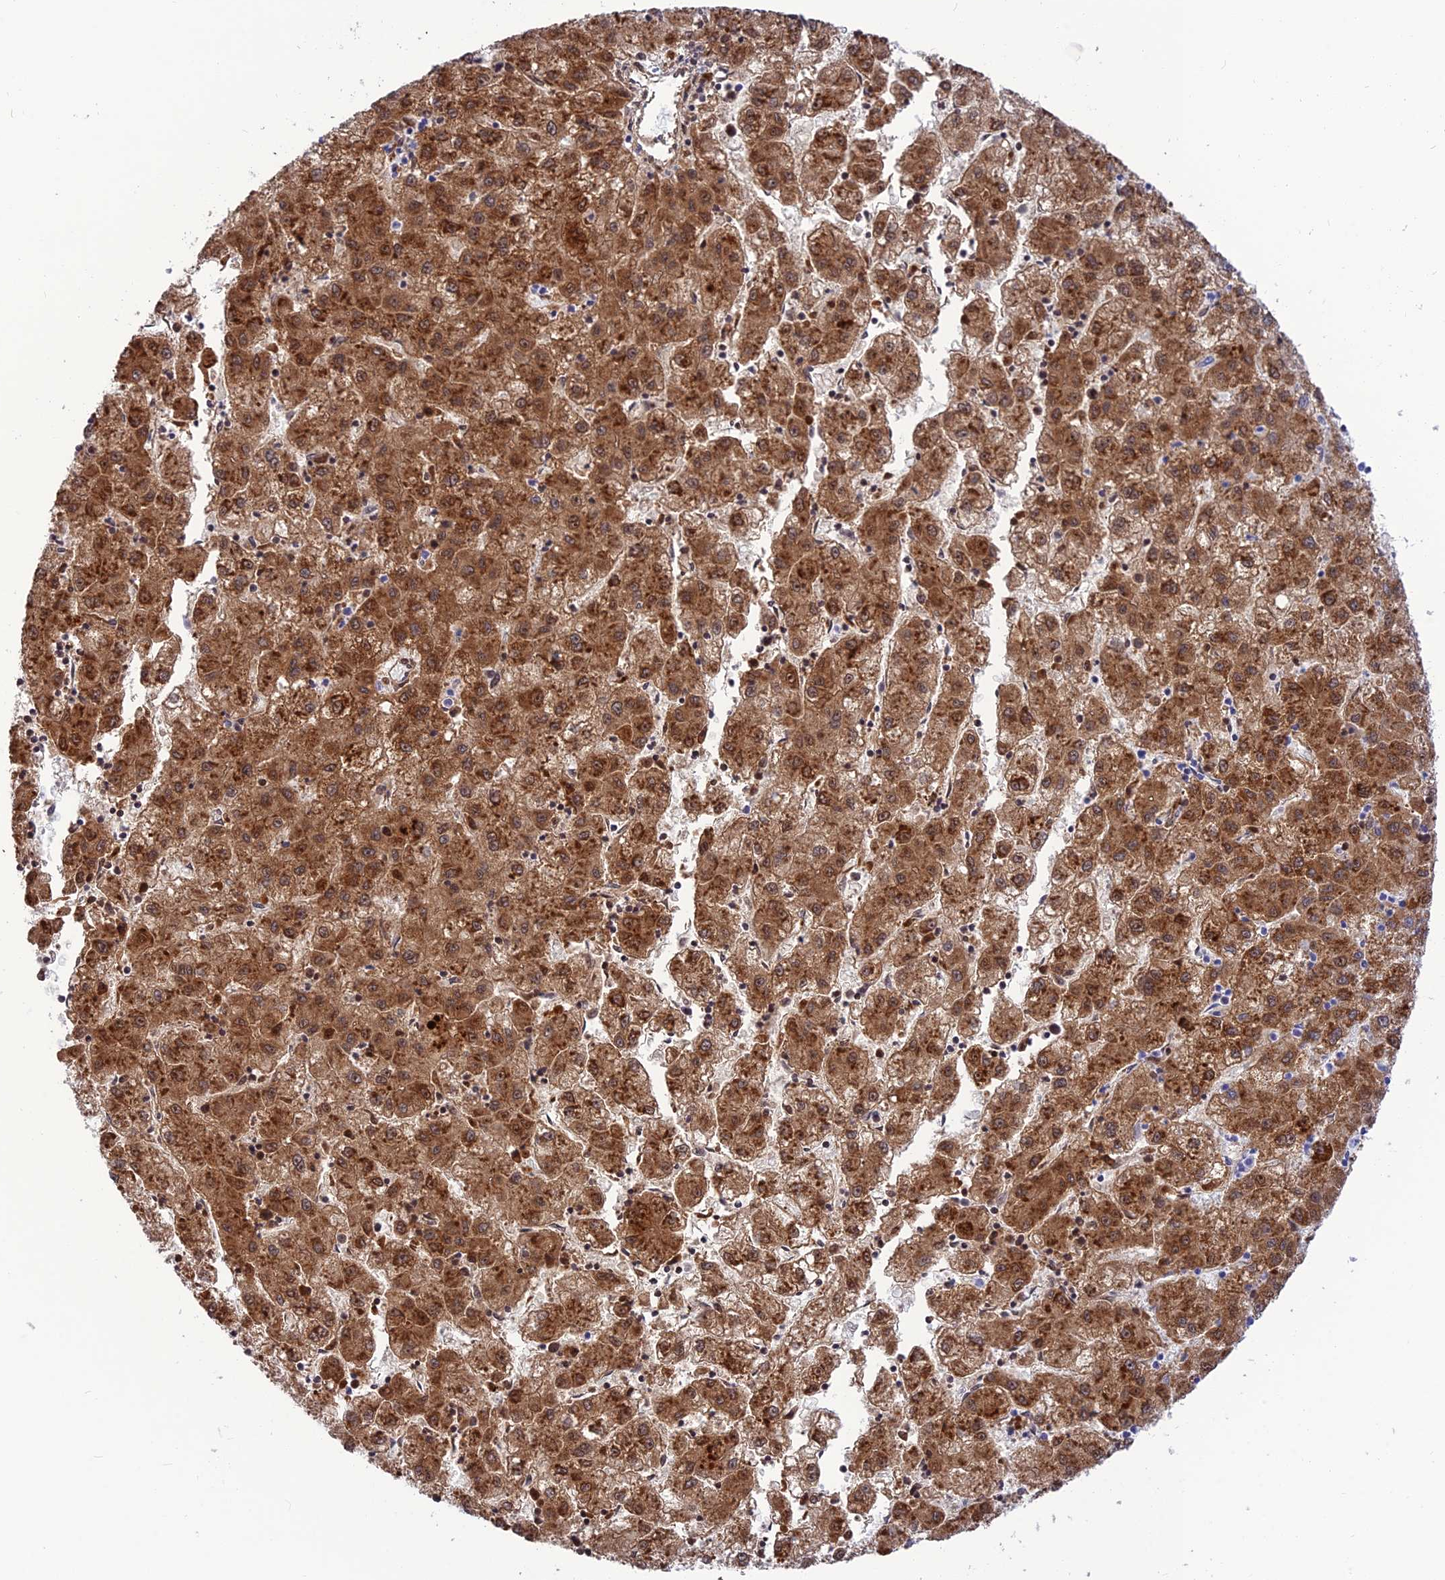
{"staining": {"intensity": "moderate", "quantity": ">75%", "location": "cytoplasmic/membranous"}, "tissue": "liver cancer", "cell_type": "Tumor cells", "image_type": "cancer", "snomed": [{"axis": "morphology", "description": "Carcinoma, Hepatocellular, NOS"}, {"axis": "topography", "description": "Liver"}], "caption": "Liver hepatocellular carcinoma tissue demonstrates moderate cytoplasmic/membranous staining in approximately >75% of tumor cells", "gene": "GLYATL1", "patient": {"sex": "male", "age": 72}}